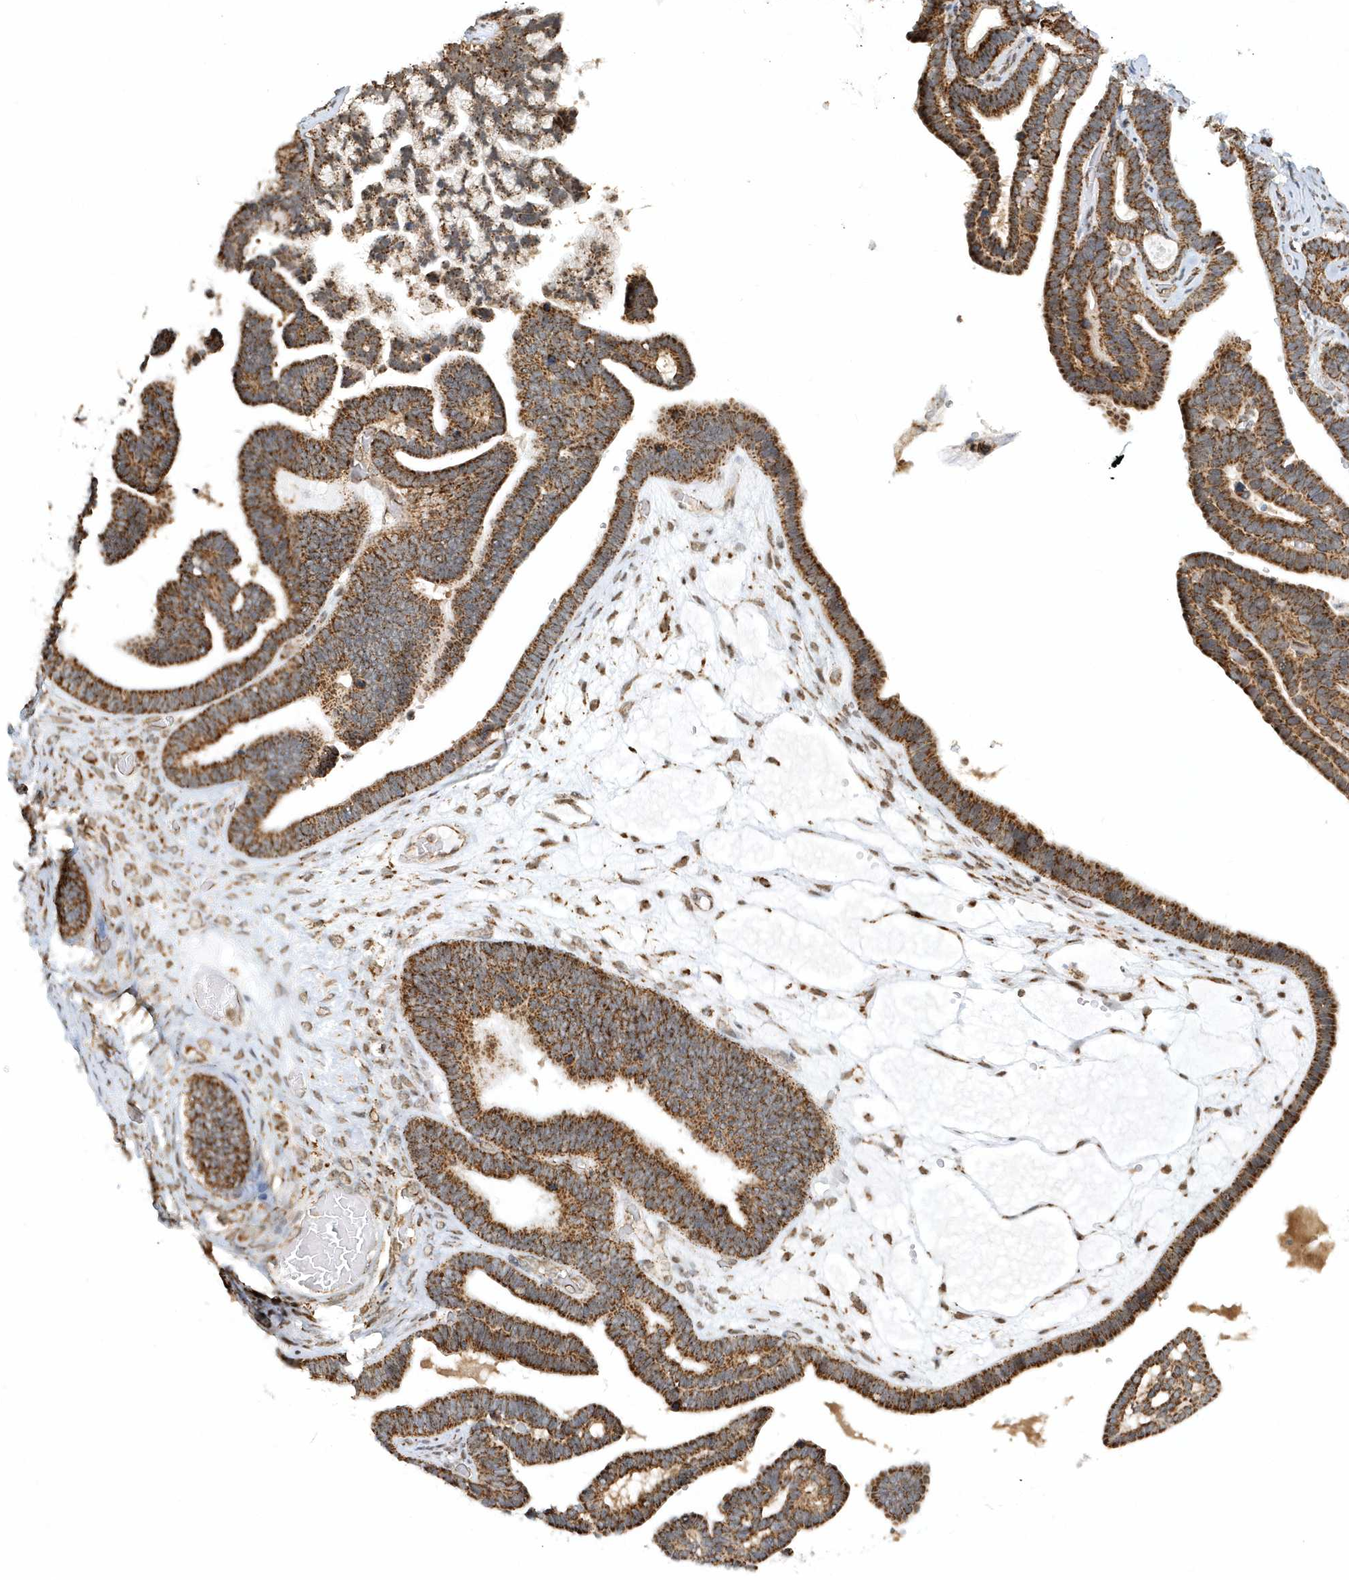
{"staining": {"intensity": "strong", "quantity": ">75%", "location": "cytoplasmic/membranous"}, "tissue": "ovarian cancer", "cell_type": "Tumor cells", "image_type": "cancer", "snomed": [{"axis": "morphology", "description": "Cystadenocarcinoma, serous, NOS"}, {"axis": "topography", "description": "Ovary"}], "caption": "Ovarian cancer (serous cystadenocarcinoma) was stained to show a protein in brown. There is high levels of strong cytoplasmic/membranous positivity in about >75% of tumor cells. The staining is performed using DAB brown chromogen to label protein expression. The nuclei are counter-stained blue using hematoxylin.", "gene": "PSMD6", "patient": {"sex": "female", "age": 56}}